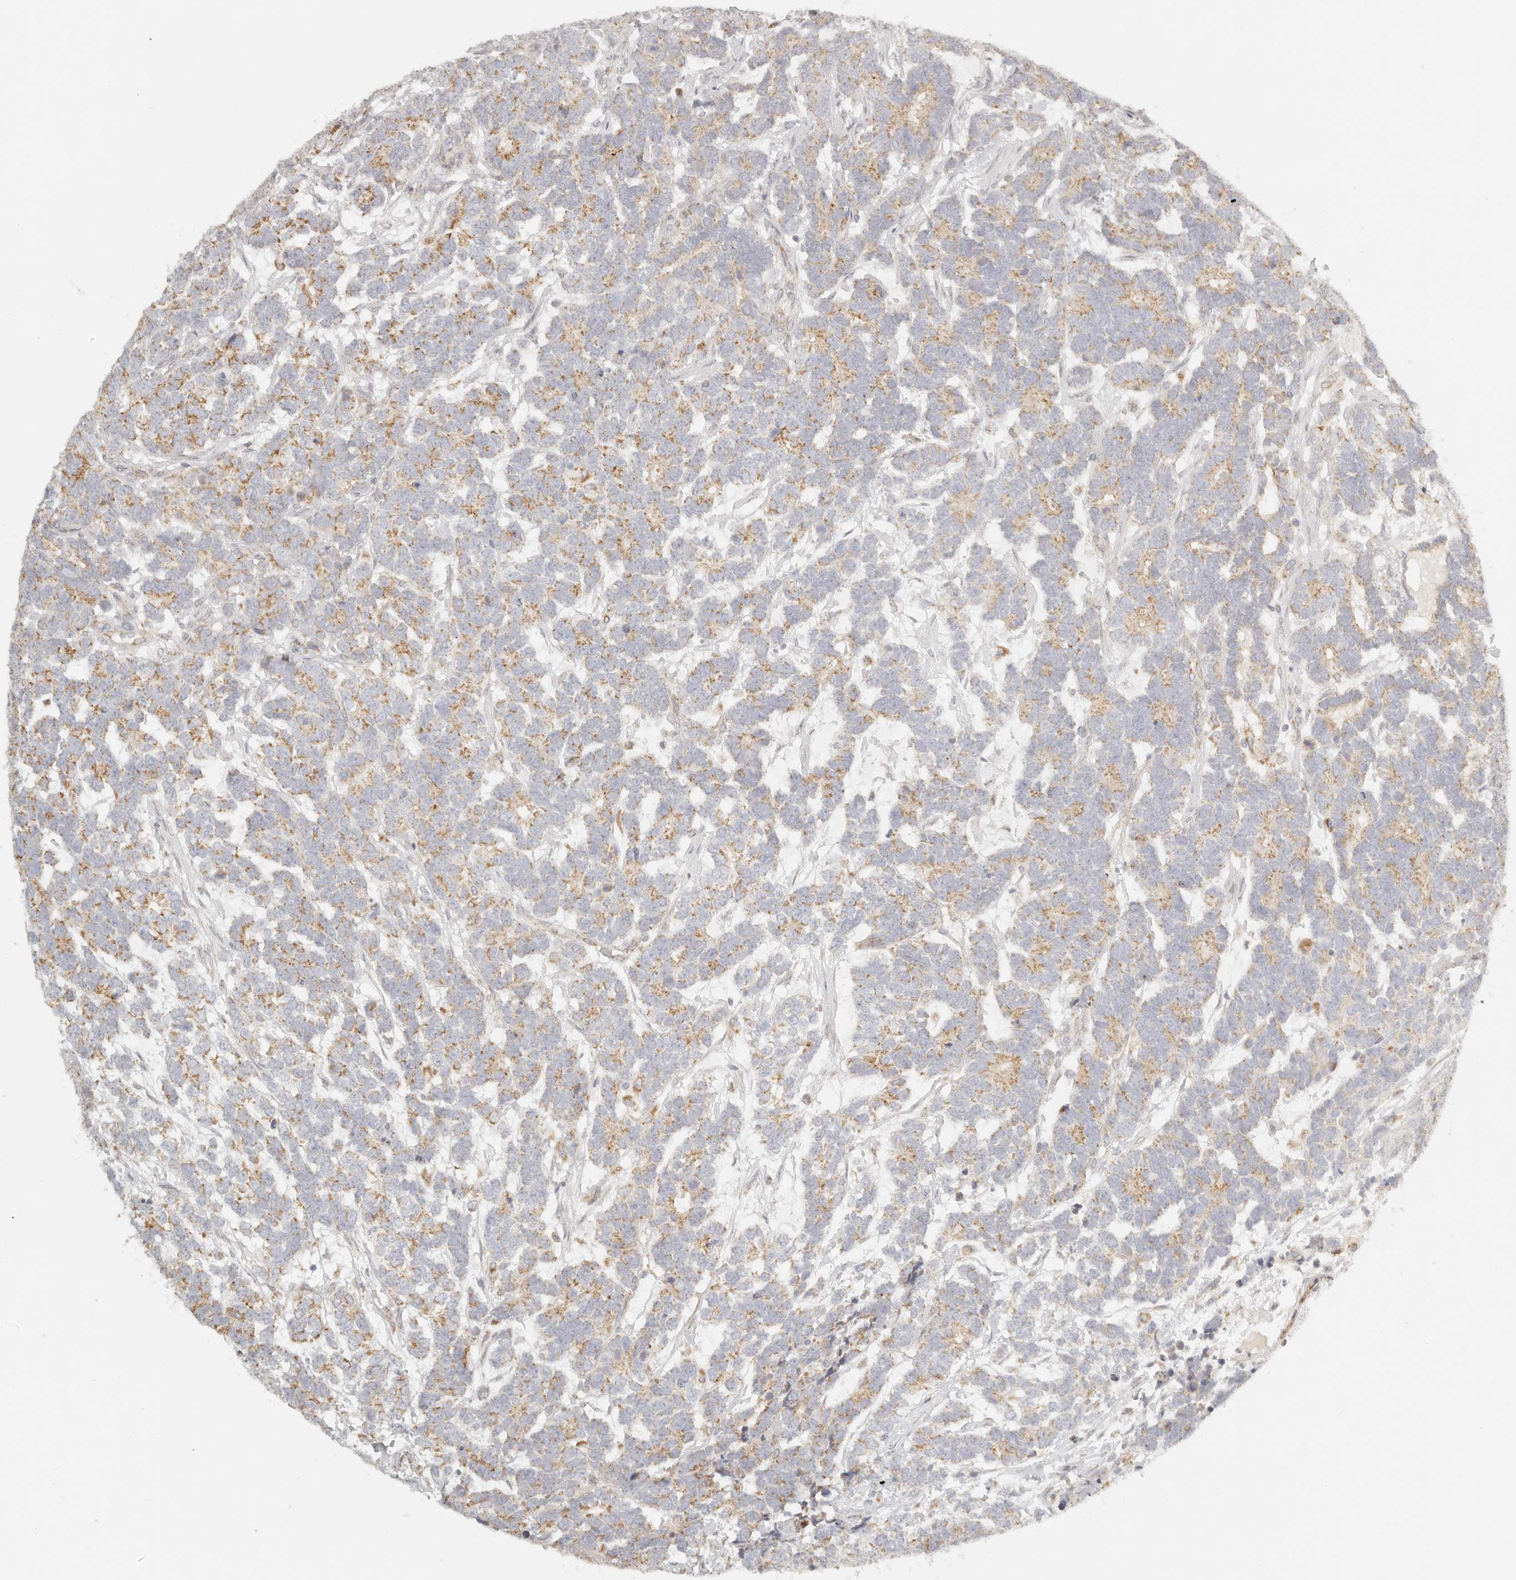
{"staining": {"intensity": "moderate", "quantity": "25%-75%", "location": "cytoplasmic/membranous"}, "tissue": "testis cancer", "cell_type": "Tumor cells", "image_type": "cancer", "snomed": [{"axis": "morphology", "description": "Carcinoma, Embryonal, NOS"}, {"axis": "topography", "description": "Testis"}], "caption": "Immunohistochemistry histopathology image of human testis cancer (embryonal carcinoma) stained for a protein (brown), which demonstrates medium levels of moderate cytoplasmic/membranous staining in approximately 25%-75% of tumor cells.", "gene": "KDF1", "patient": {"sex": "male", "age": 26}}